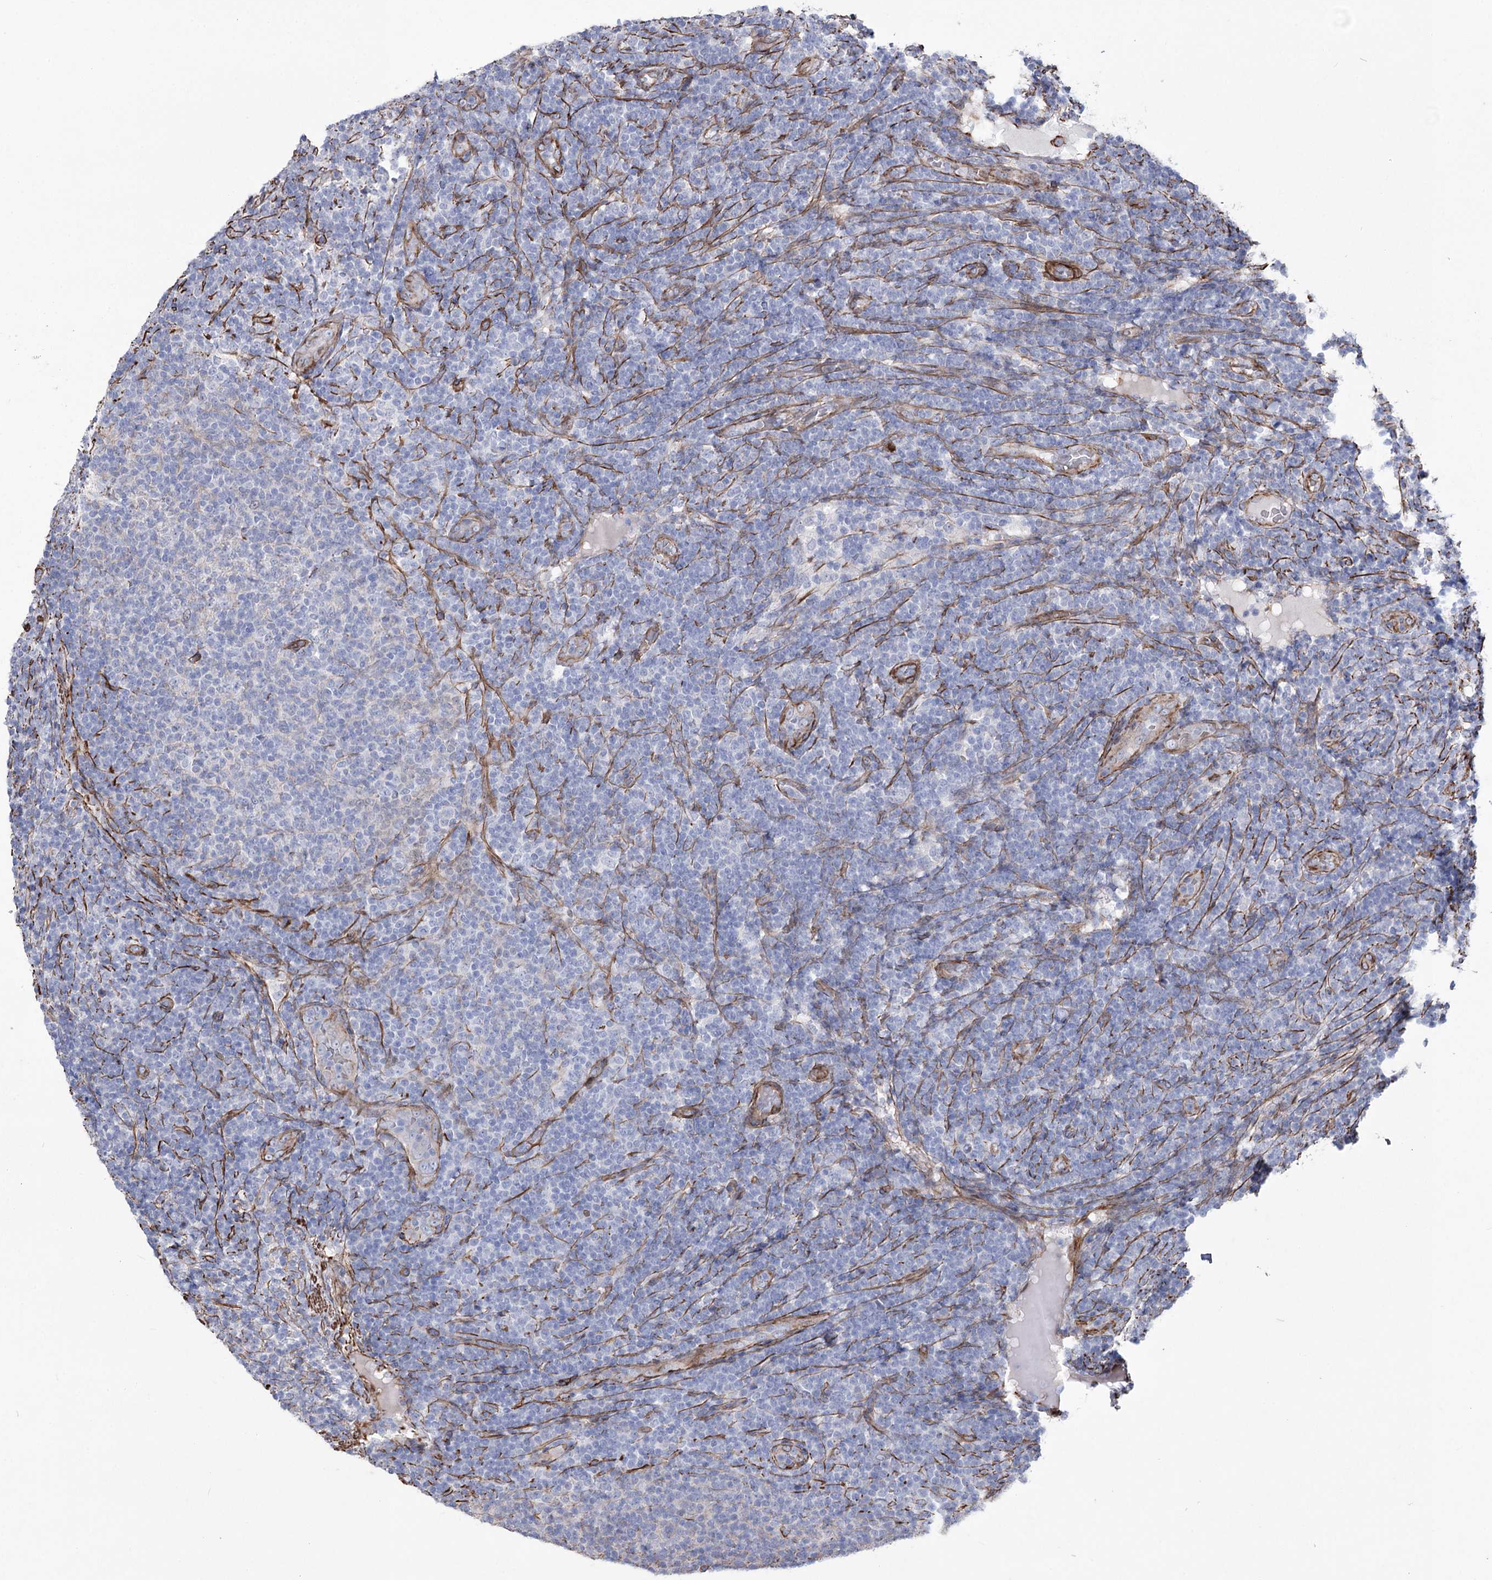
{"staining": {"intensity": "negative", "quantity": "none", "location": "none"}, "tissue": "lymphoma", "cell_type": "Tumor cells", "image_type": "cancer", "snomed": [{"axis": "morphology", "description": "Malignant lymphoma, non-Hodgkin's type, Low grade"}, {"axis": "topography", "description": "Lymph node"}], "caption": "Low-grade malignant lymphoma, non-Hodgkin's type was stained to show a protein in brown. There is no significant positivity in tumor cells. The staining is performed using DAB (3,3'-diaminobenzidine) brown chromogen with nuclei counter-stained in using hematoxylin.", "gene": "ARHGAP20", "patient": {"sex": "male", "age": 66}}